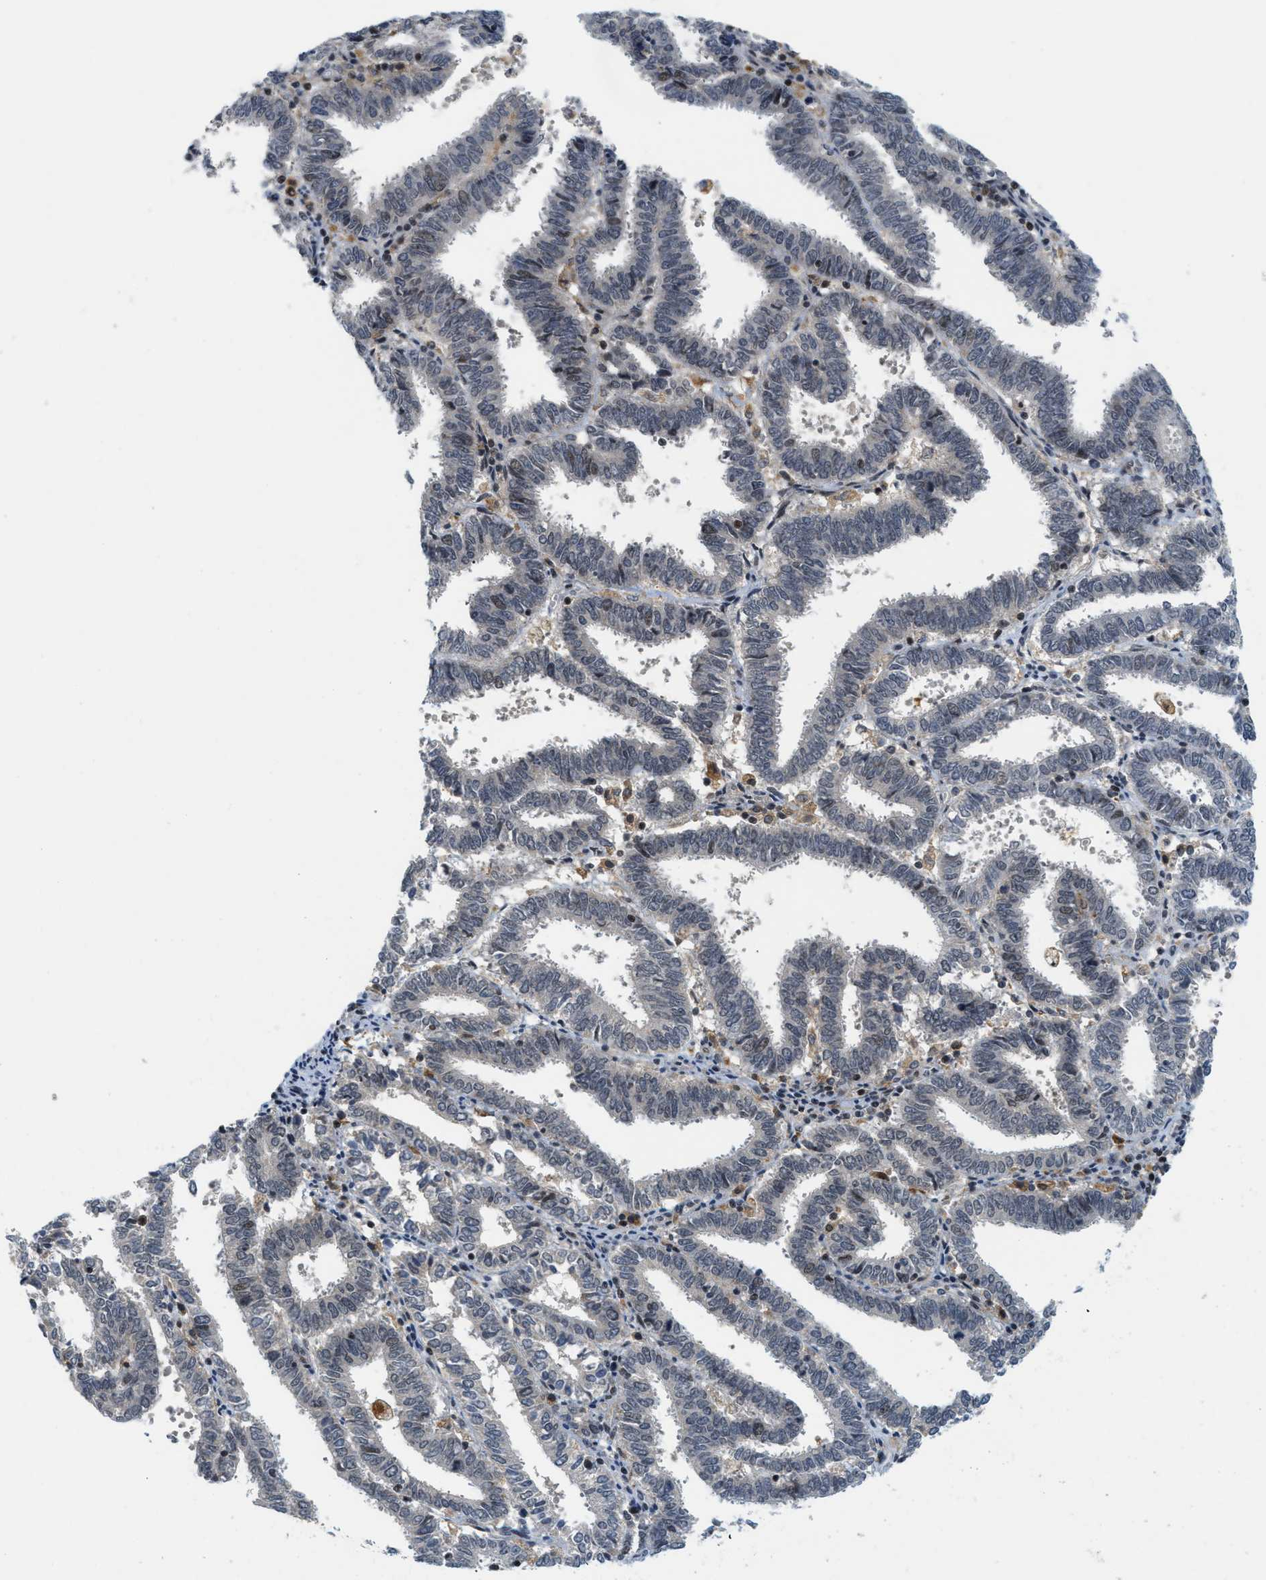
{"staining": {"intensity": "weak", "quantity": "<25%", "location": "nuclear"}, "tissue": "endometrial cancer", "cell_type": "Tumor cells", "image_type": "cancer", "snomed": [{"axis": "morphology", "description": "Adenocarcinoma, NOS"}, {"axis": "topography", "description": "Uterus"}], "caption": "Image shows no protein positivity in tumor cells of endometrial cancer tissue.", "gene": "ING1", "patient": {"sex": "female", "age": 83}}